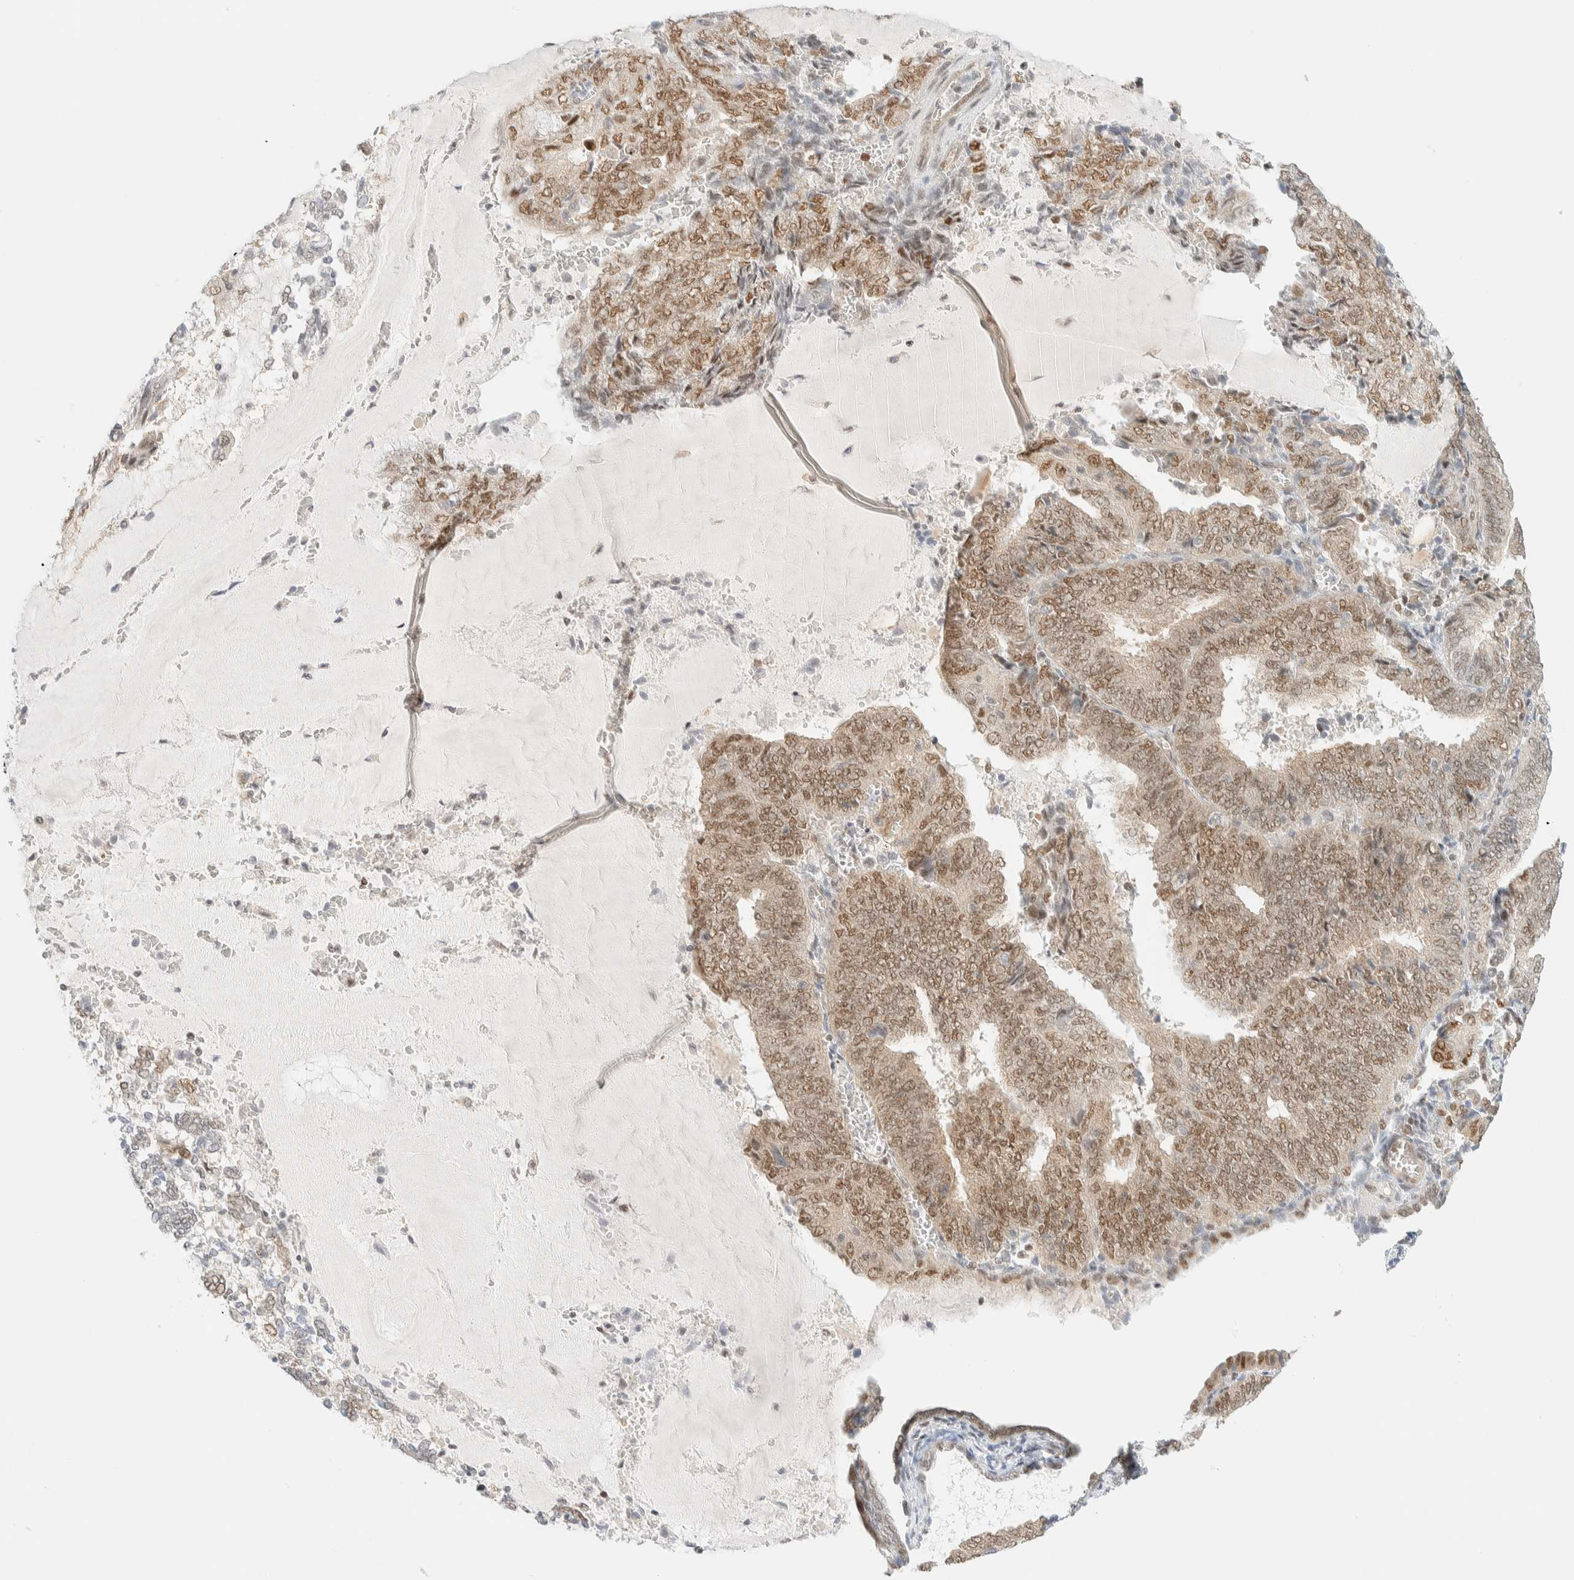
{"staining": {"intensity": "weak", "quantity": ">75%", "location": "nuclear"}, "tissue": "endometrial cancer", "cell_type": "Tumor cells", "image_type": "cancer", "snomed": [{"axis": "morphology", "description": "Adenocarcinoma, NOS"}, {"axis": "topography", "description": "Endometrium"}], "caption": "A high-resolution micrograph shows immunohistochemistry (IHC) staining of adenocarcinoma (endometrial), which demonstrates weak nuclear positivity in approximately >75% of tumor cells.", "gene": "PYGO2", "patient": {"sex": "female", "age": 81}}